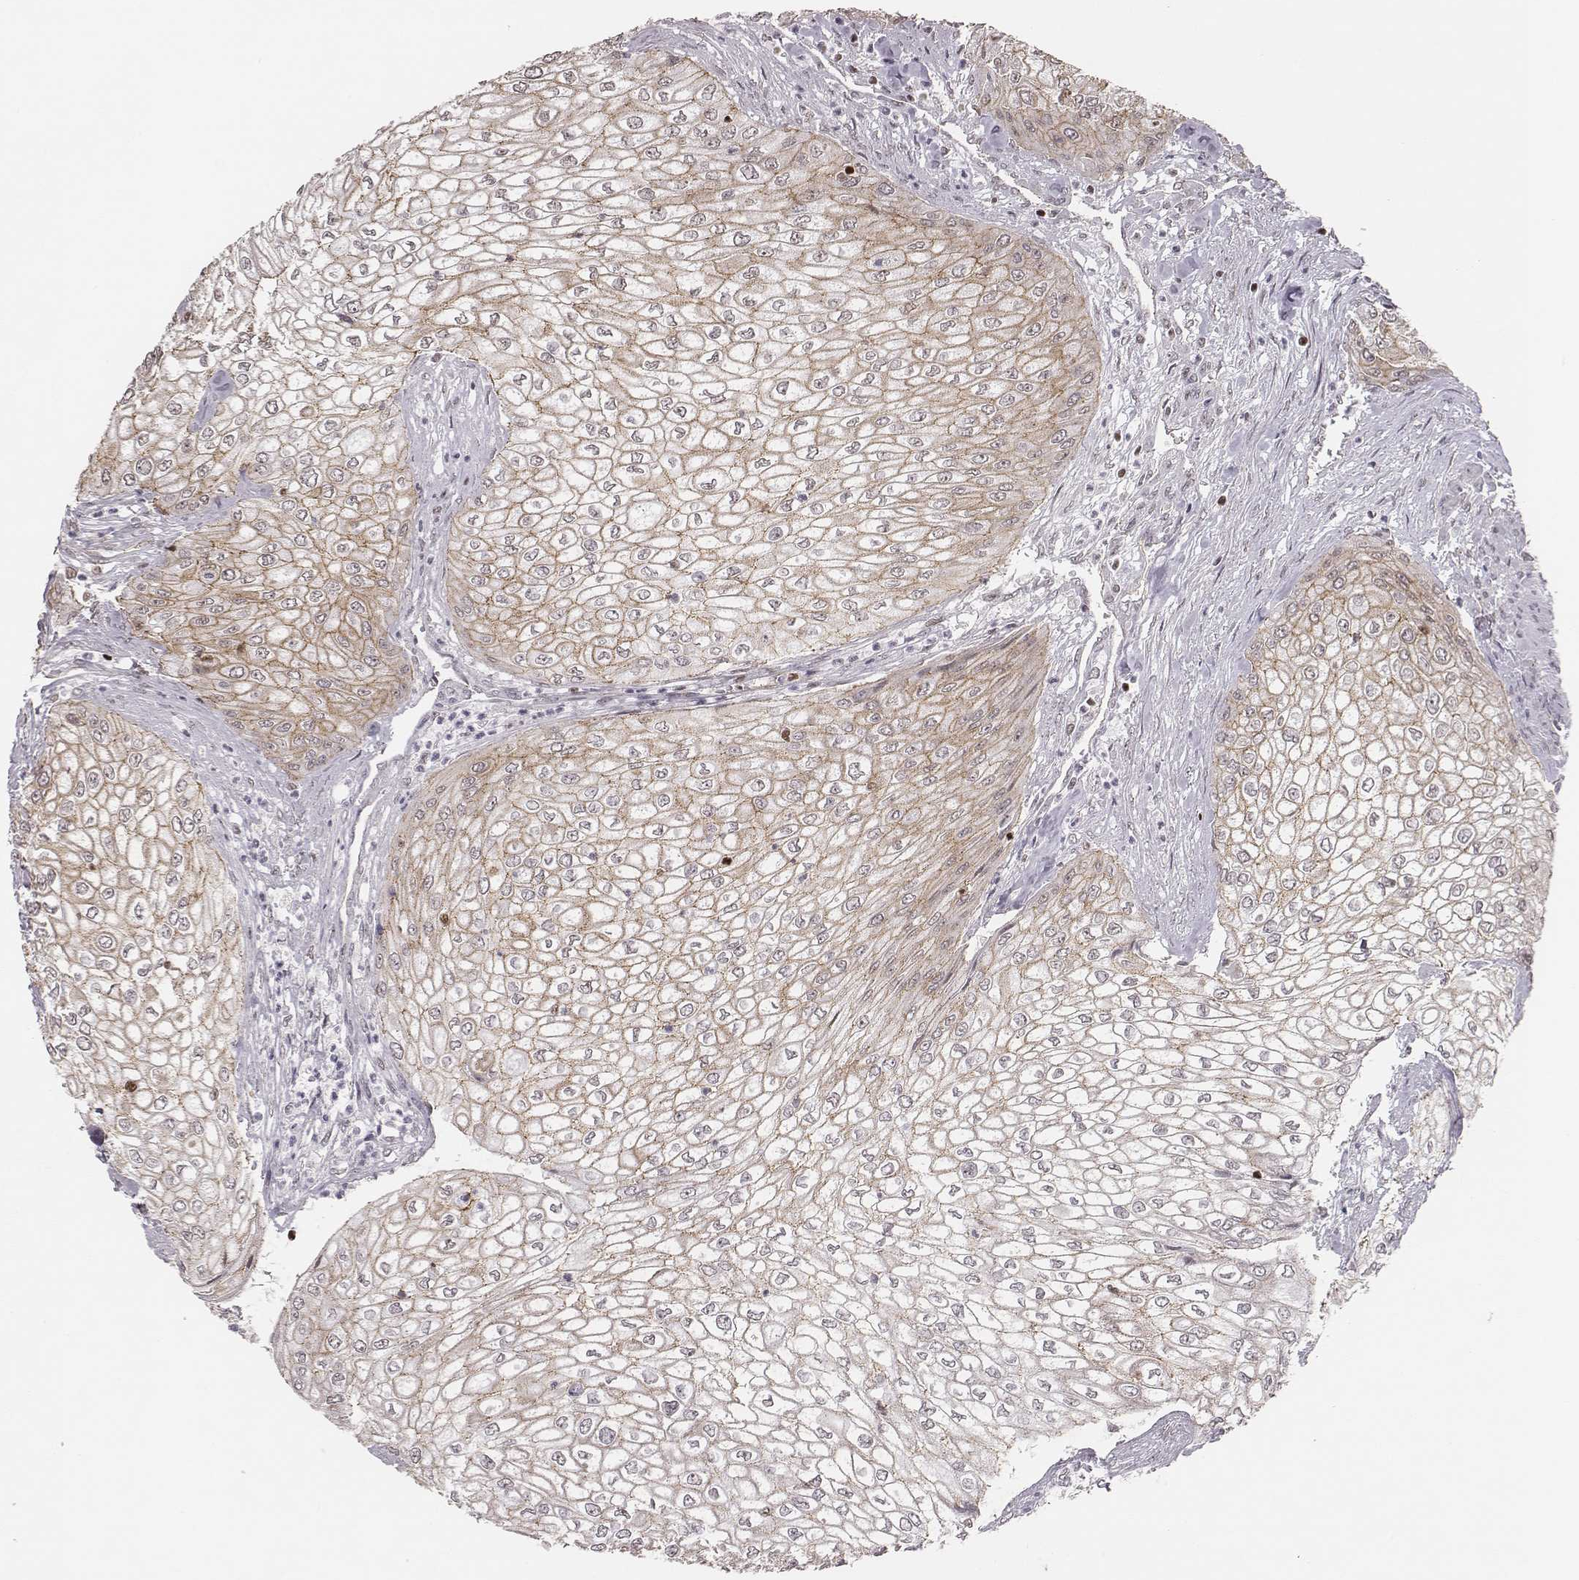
{"staining": {"intensity": "weak", "quantity": ">75%", "location": "cytoplasmic/membranous"}, "tissue": "urothelial cancer", "cell_type": "Tumor cells", "image_type": "cancer", "snomed": [{"axis": "morphology", "description": "Urothelial carcinoma, High grade"}, {"axis": "topography", "description": "Urinary bladder"}], "caption": "A micrograph of human urothelial cancer stained for a protein exhibits weak cytoplasmic/membranous brown staining in tumor cells. (brown staining indicates protein expression, while blue staining denotes nuclei).", "gene": "WDR59", "patient": {"sex": "male", "age": 62}}